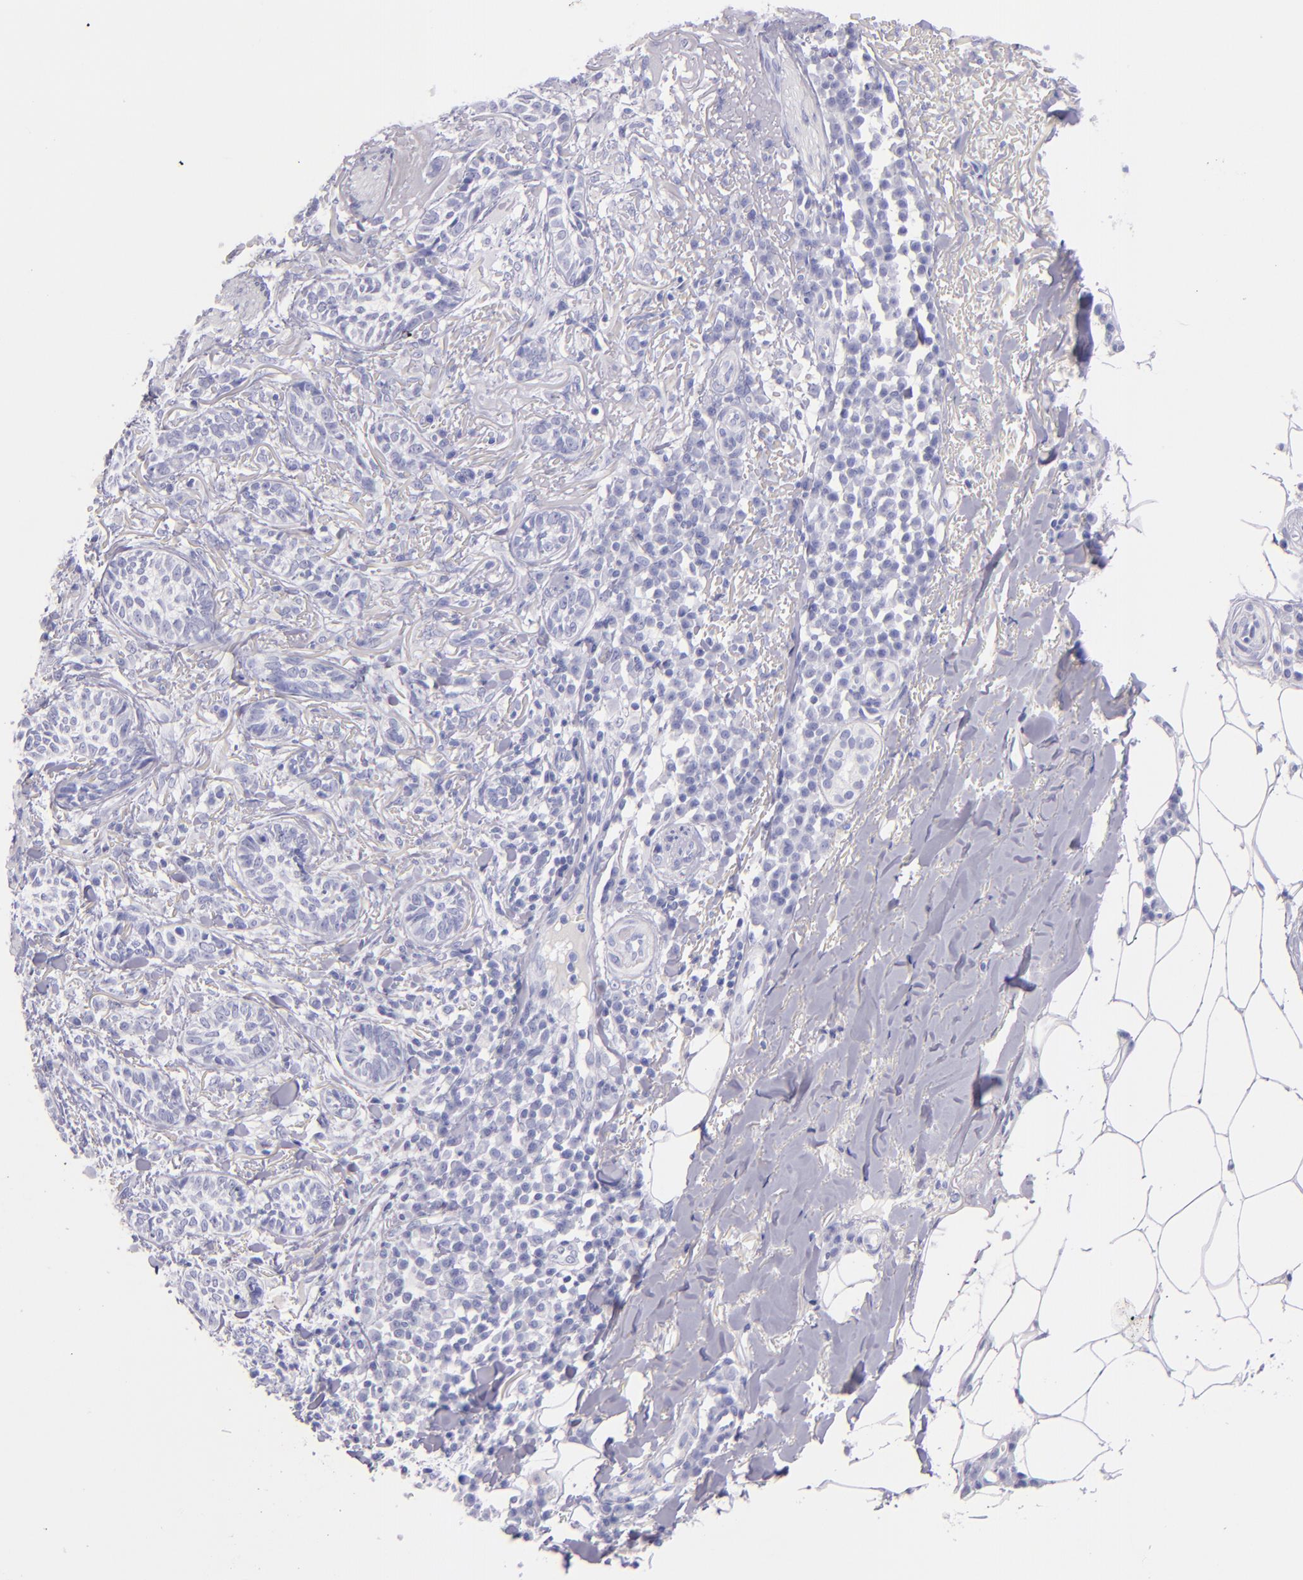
{"staining": {"intensity": "negative", "quantity": "none", "location": "none"}, "tissue": "skin cancer", "cell_type": "Tumor cells", "image_type": "cancer", "snomed": [{"axis": "morphology", "description": "Basal cell carcinoma"}, {"axis": "topography", "description": "Skin"}], "caption": "DAB immunohistochemical staining of human skin basal cell carcinoma exhibits no significant staining in tumor cells.", "gene": "SFTPB", "patient": {"sex": "female", "age": 89}}